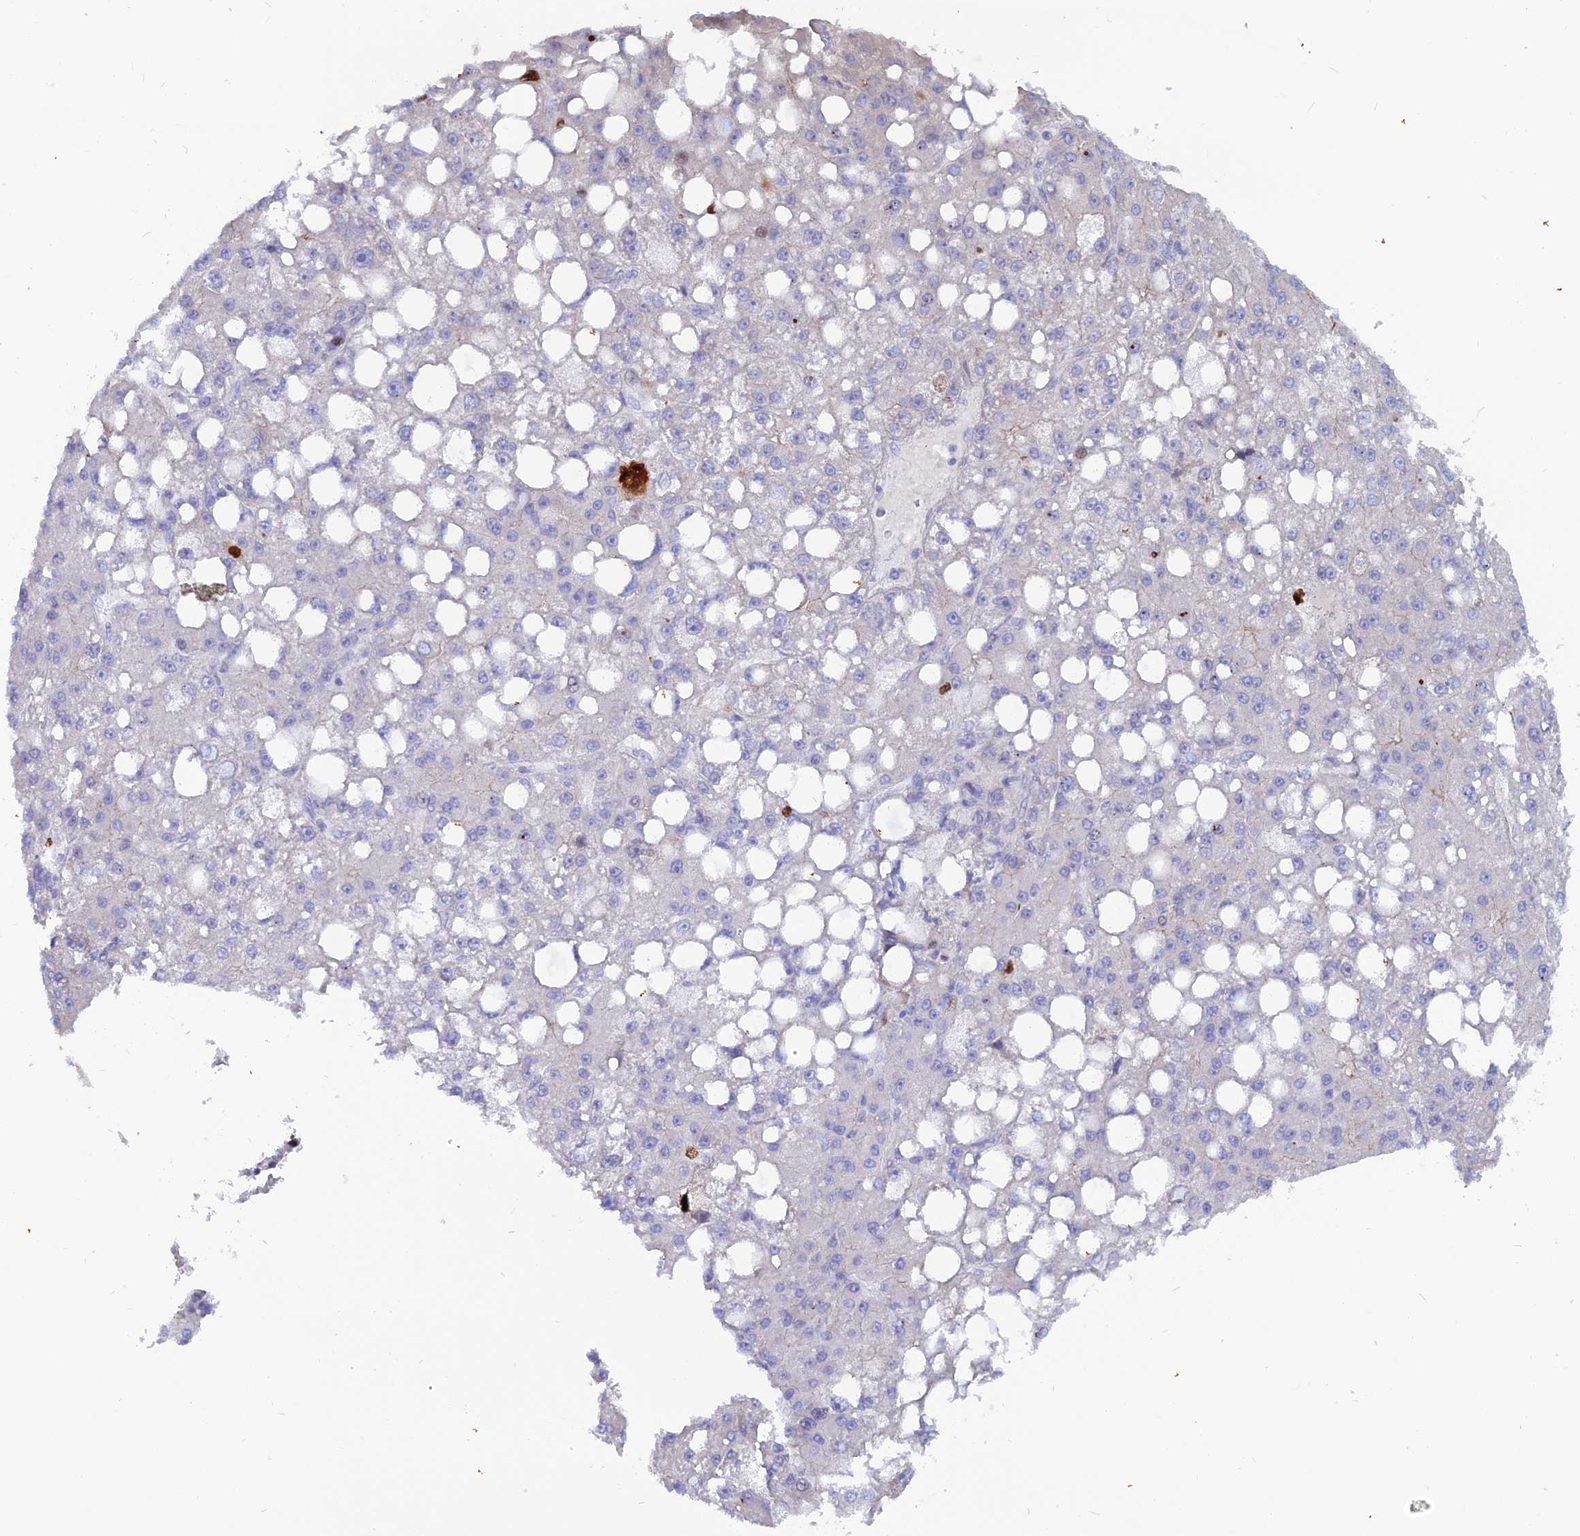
{"staining": {"intensity": "strong", "quantity": "<25%", "location": "nuclear"}, "tissue": "liver cancer", "cell_type": "Tumor cells", "image_type": "cancer", "snomed": [{"axis": "morphology", "description": "Carcinoma, Hepatocellular, NOS"}, {"axis": "topography", "description": "Liver"}], "caption": "This image demonstrates immunohistochemistry staining of human liver hepatocellular carcinoma, with medium strong nuclear positivity in about <25% of tumor cells.", "gene": "NUSAP1", "patient": {"sex": "male", "age": 67}}